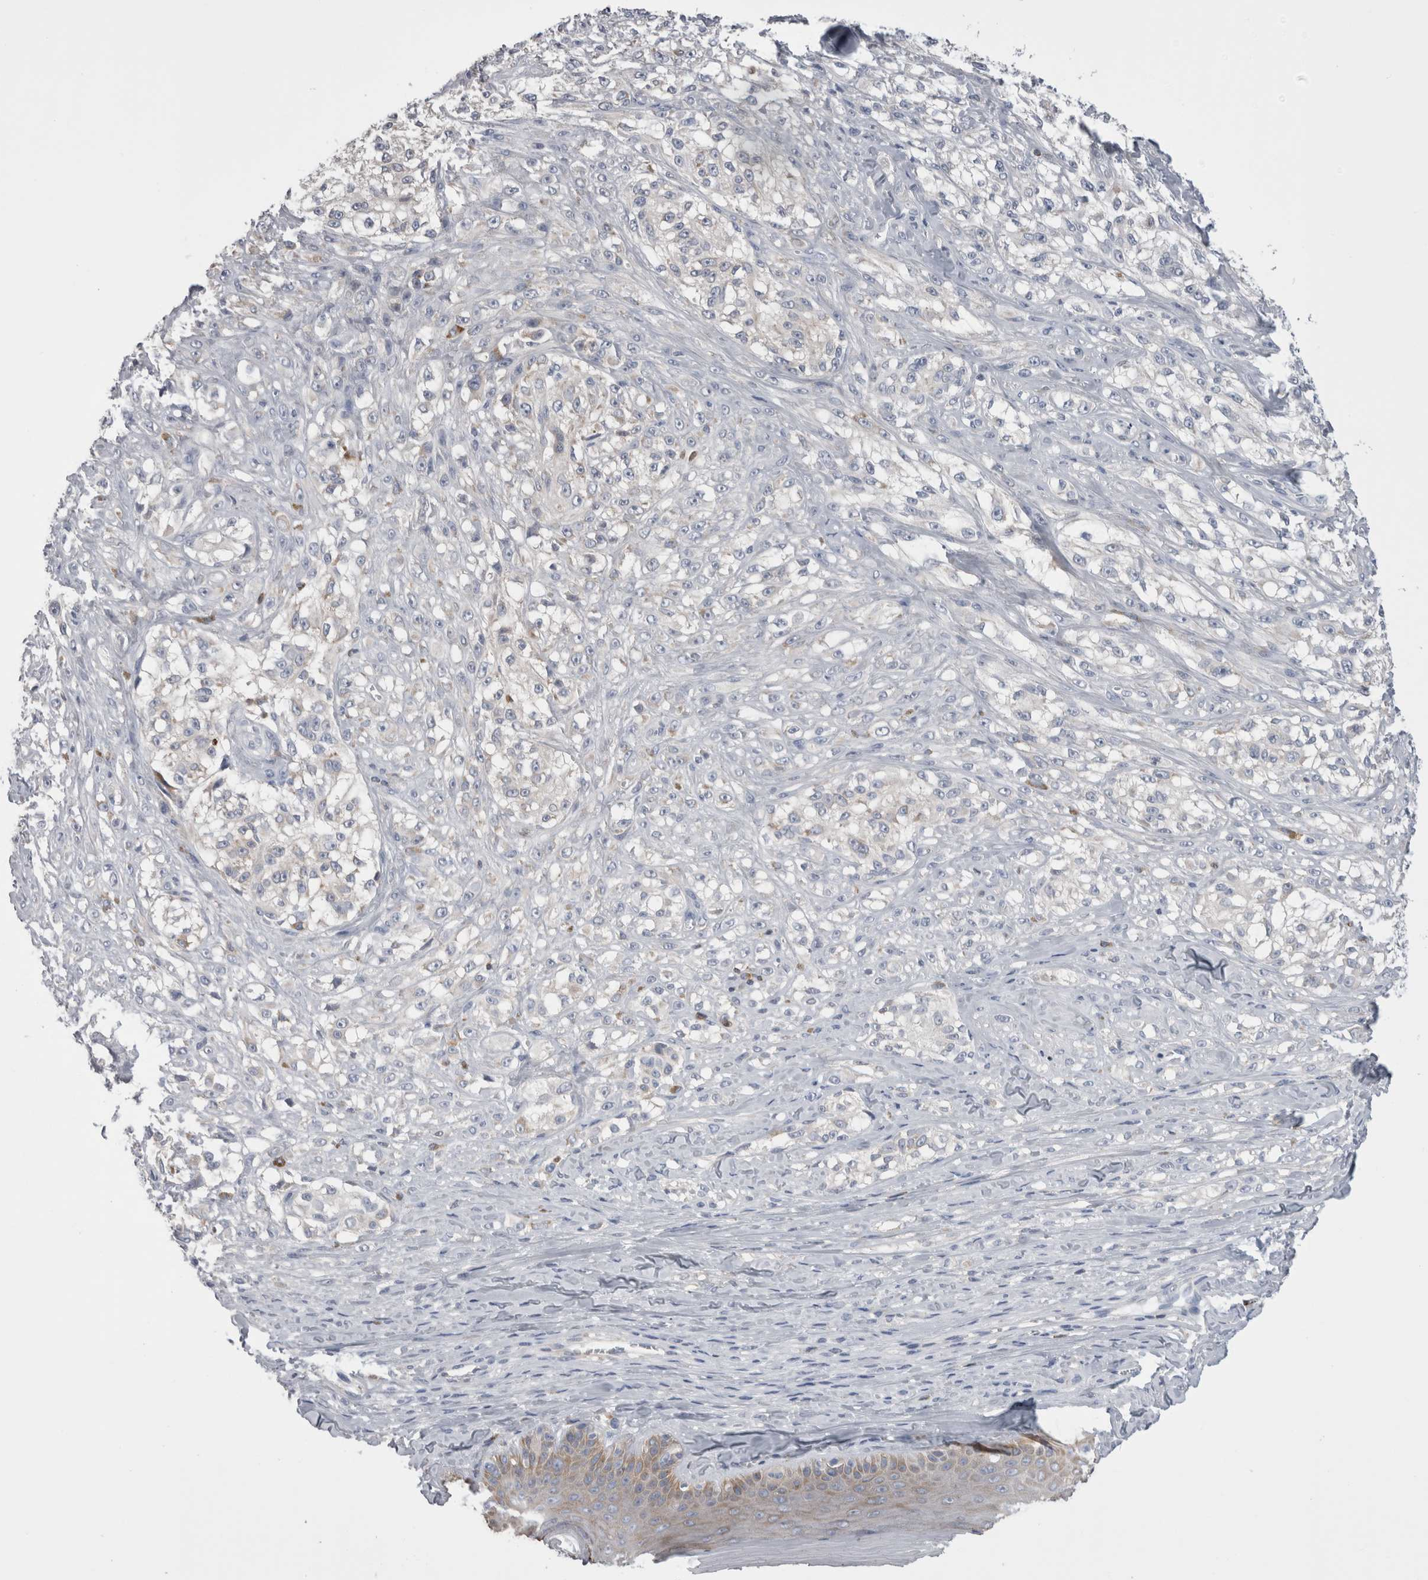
{"staining": {"intensity": "negative", "quantity": "none", "location": "none"}, "tissue": "melanoma", "cell_type": "Tumor cells", "image_type": "cancer", "snomed": [{"axis": "morphology", "description": "Malignant melanoma, NOS"}, {"axis": "topography", "description": "Skin of head"}], "caption": "Image shows no protein expression in tumor cells of malignant melanoma tissue. (Brightfield microscopy of DAB IHC at high magnification).", "gene": "DCTN6", "patient": {"sex": "male", "age": 83}}